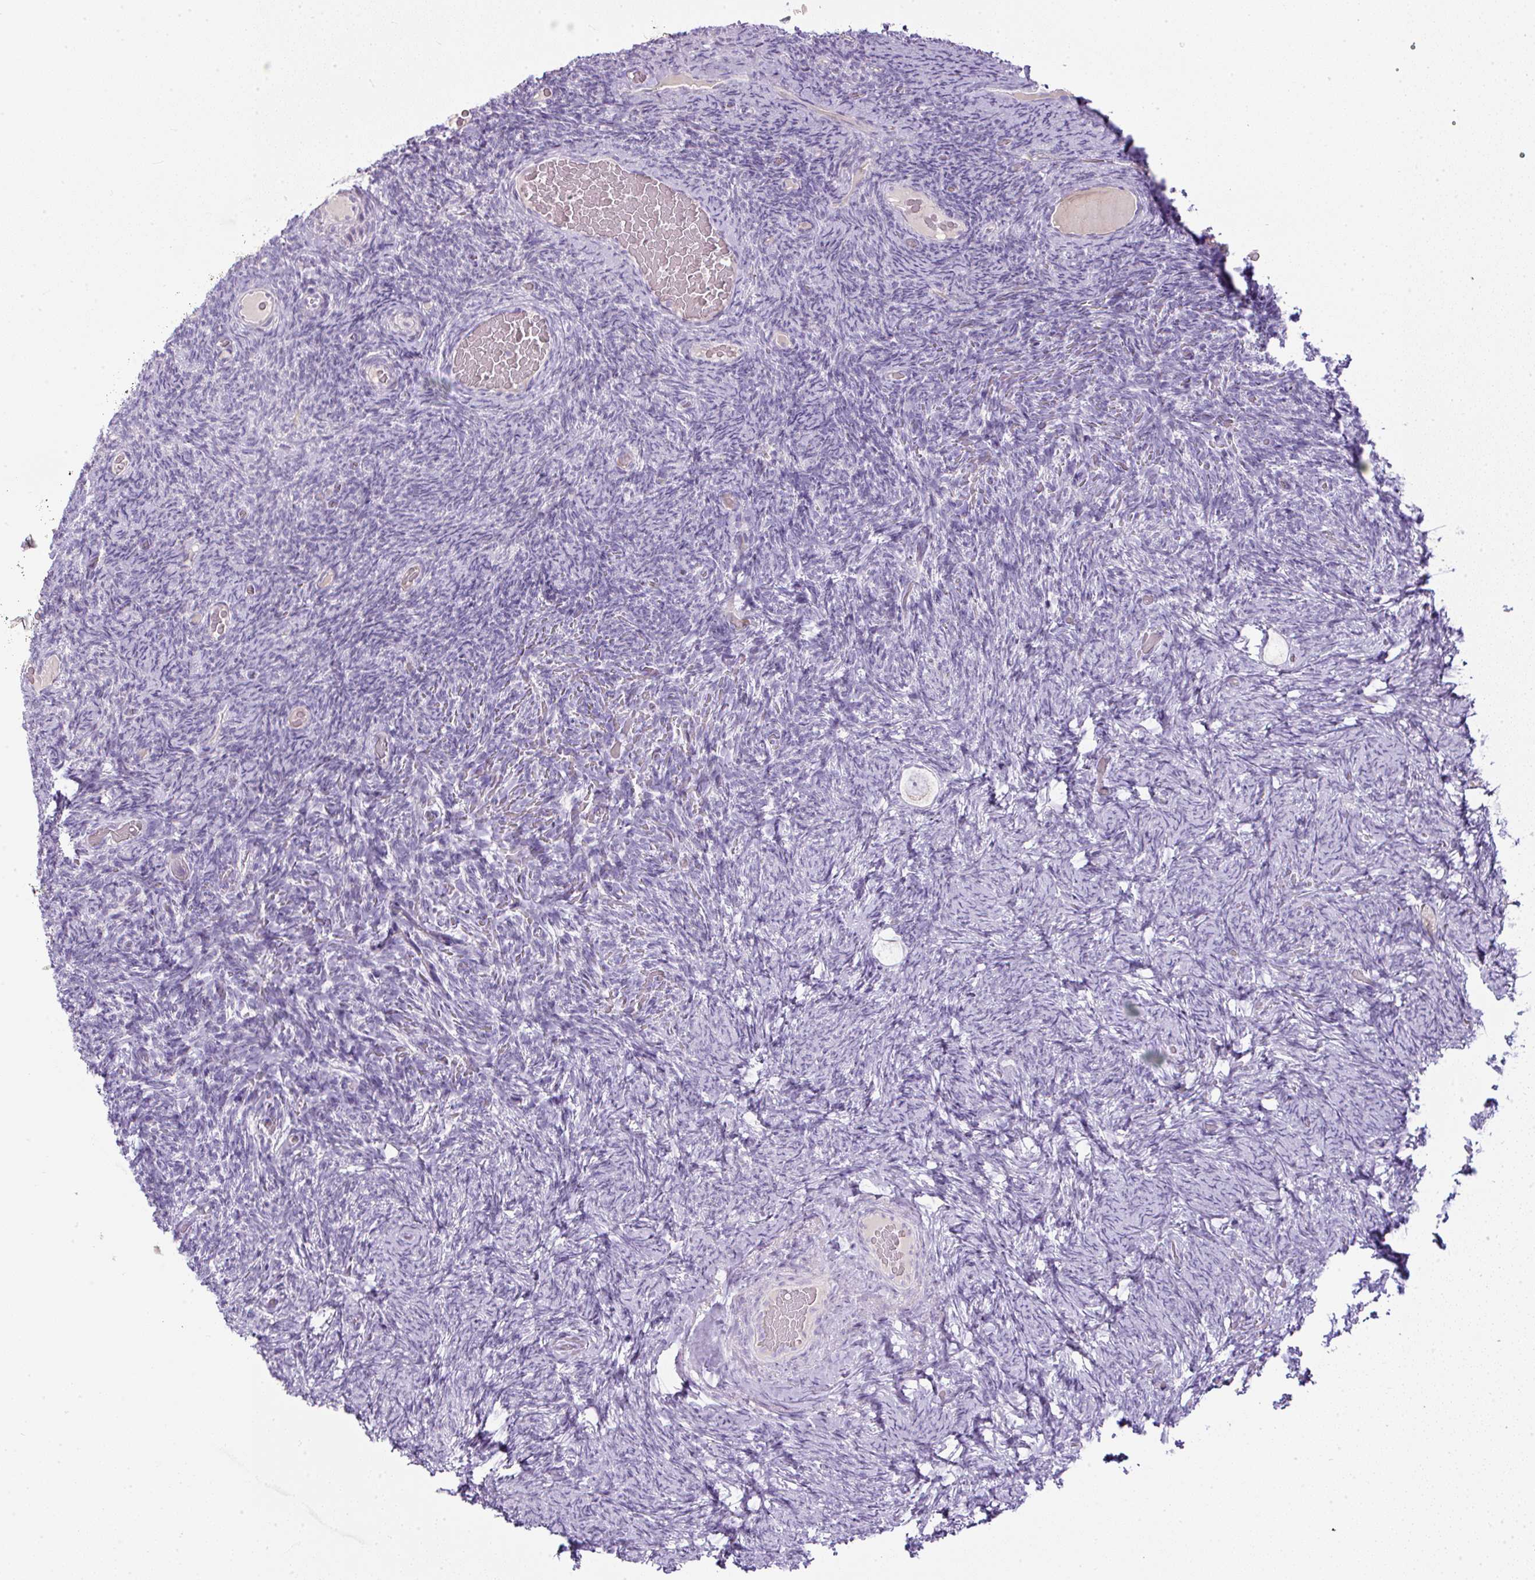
{"staining": {"intensity": "negative", "quantity": "none", "location": "none"}, "tissue": "ovary", "cell_type": "Follicle cells", "image_type": "normal", "snomed": [{"axis": "morphology", "description": "Normal tissue, NOS"}, {"axis": "topography", "description": "Ovary"}], "caption": "The immunohistochemistry (IHC) photomicrograph has no significant positivity in follicle cells of ovary.", "gene": "FGFBP3", "patient": {"sex": "female", "age": 34}}